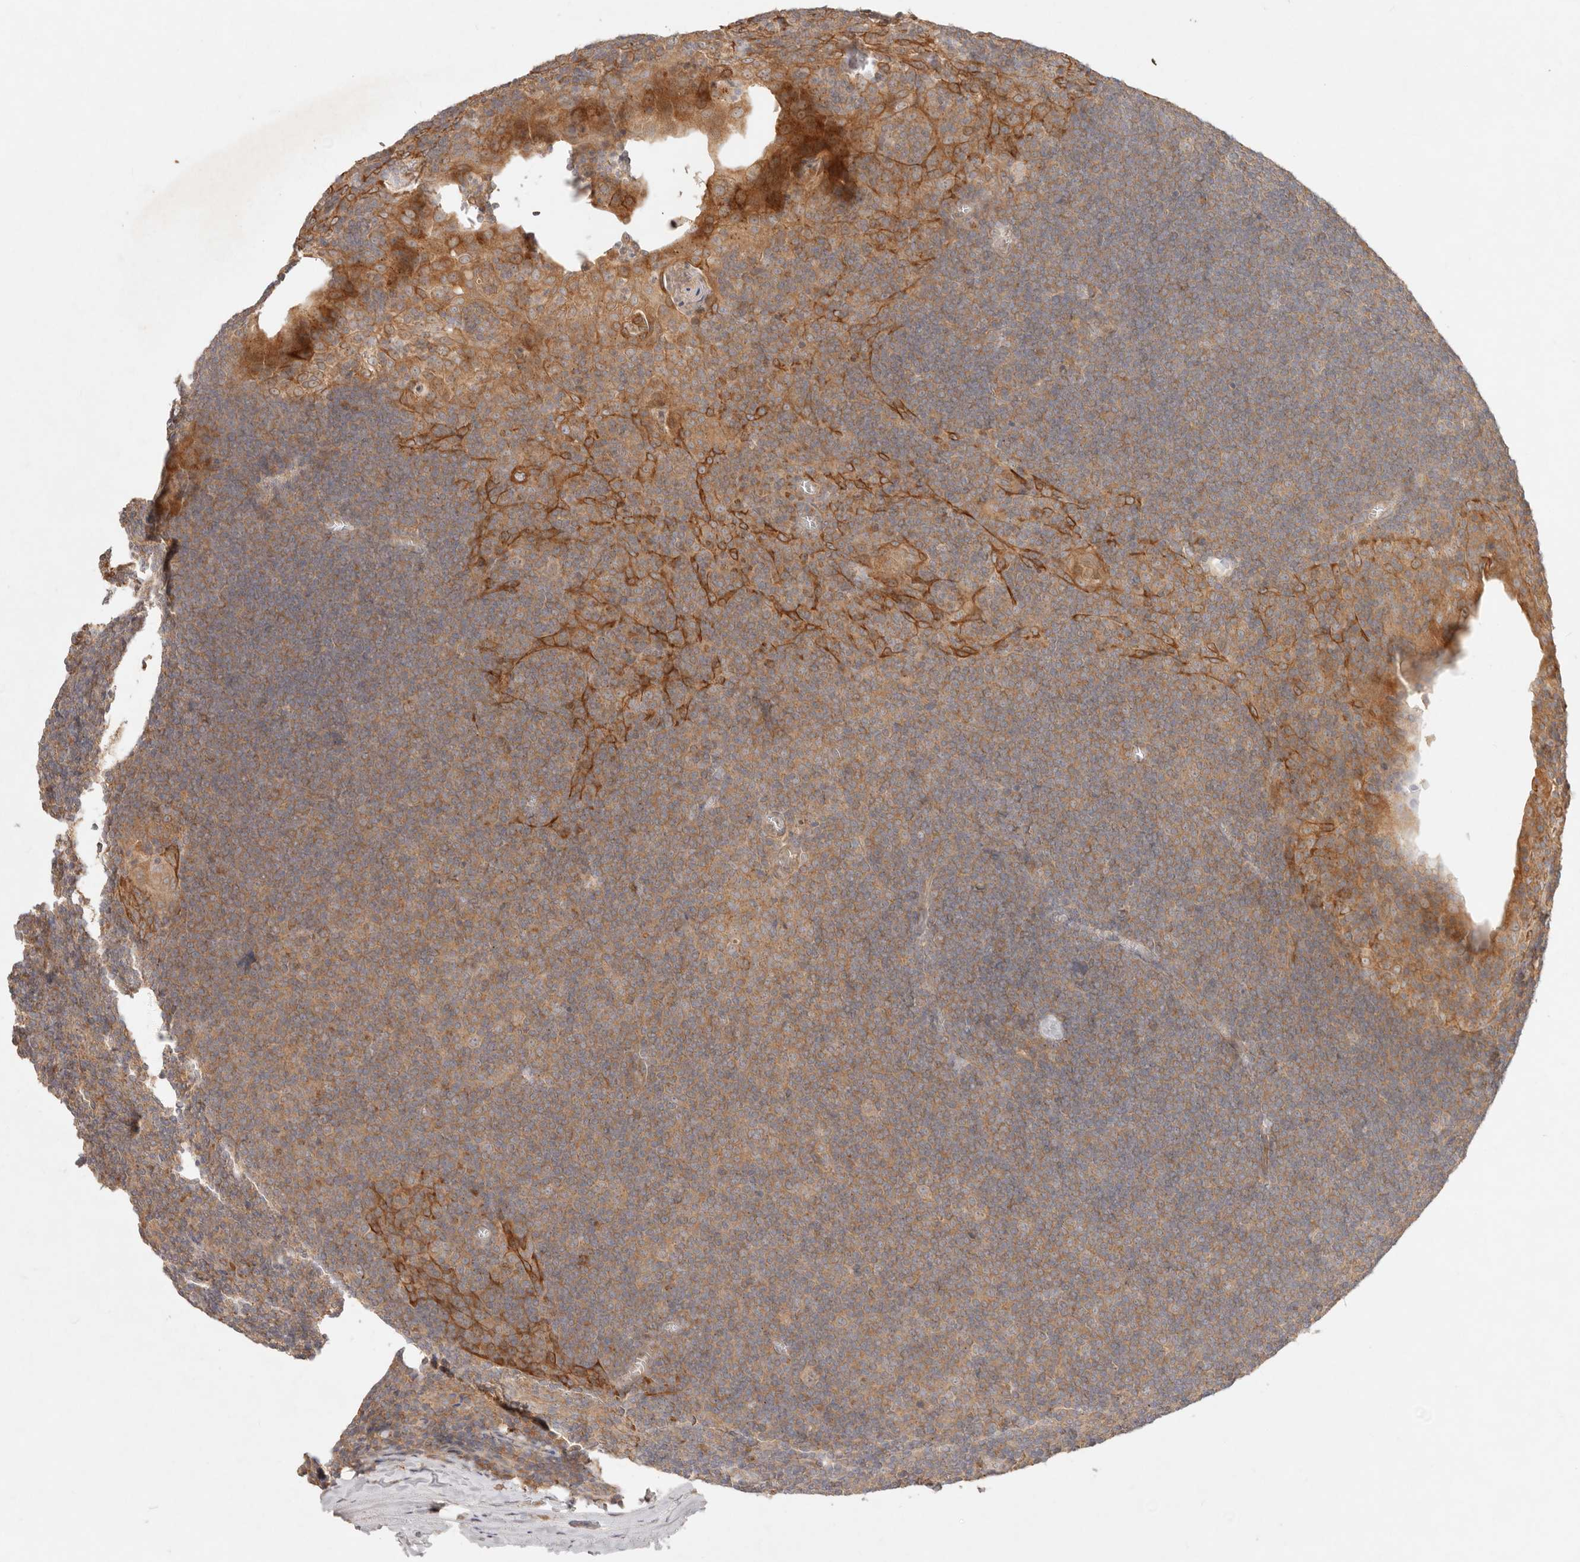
{"staining": {"intensity": "moderate", "quantity": ">75%", "location": "cytoplasmic/membranous"}, "tissue": "tonsil", "cell_type": "Germinal center cells", "image_type": "normal", "snomed": [{"axis": "morphology", "description": "Normal tissue, NOS"}, {"axis": "topography", "description": "Tonsil"}], "caption": "This photomicrograph reveals normal tonsil stained with immunohistochemistry to label a protein in brown. The cytoplasmic/membranous of germinal center cells show moderate positivity for the protein. Nuclei are counter-stained blue.", "gene": "HECTD3", "patient": {"sex": "male", "age": 37}}